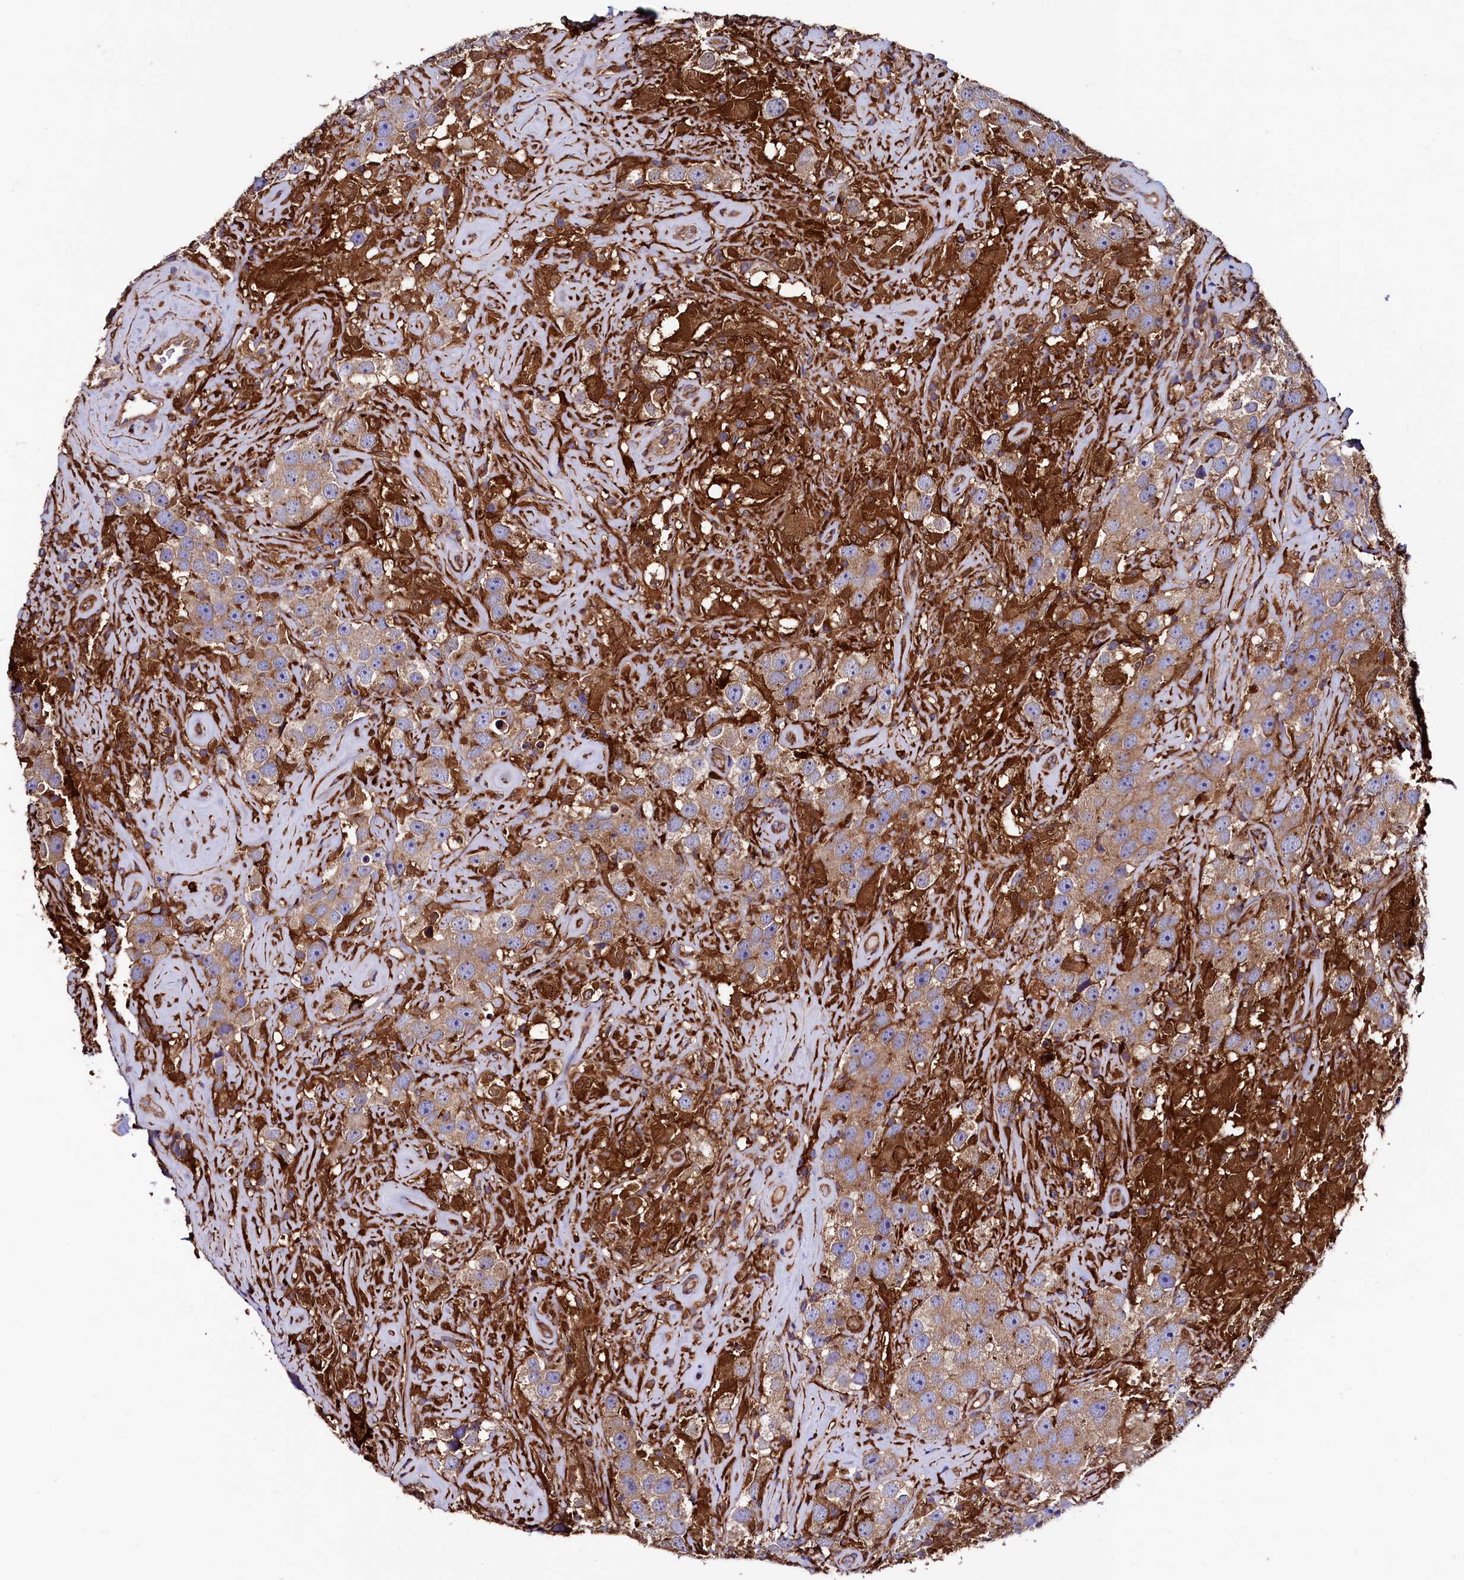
{"staining": {"intensity": "moderate", "quantity": ">75%", "location": "cytoplasmic/membranous"}, "tissue": "testis cancer", "cell_type": "Tumor cells", "image_type": "cancer", "snomed": [{"axis": "morphology", "description": "Seminoma, NOS"}, {"axis": "topography", "description": "Testis"}], "caption": "Testis cancer stained with DAB immunohistochemistry (IHC) displays medium levels of moderate cytoplasmic/membranous staining in about >75% of tumor cells.", "gene": "STAMBPL1", "patient": {"sex": "male", "age": 49}}